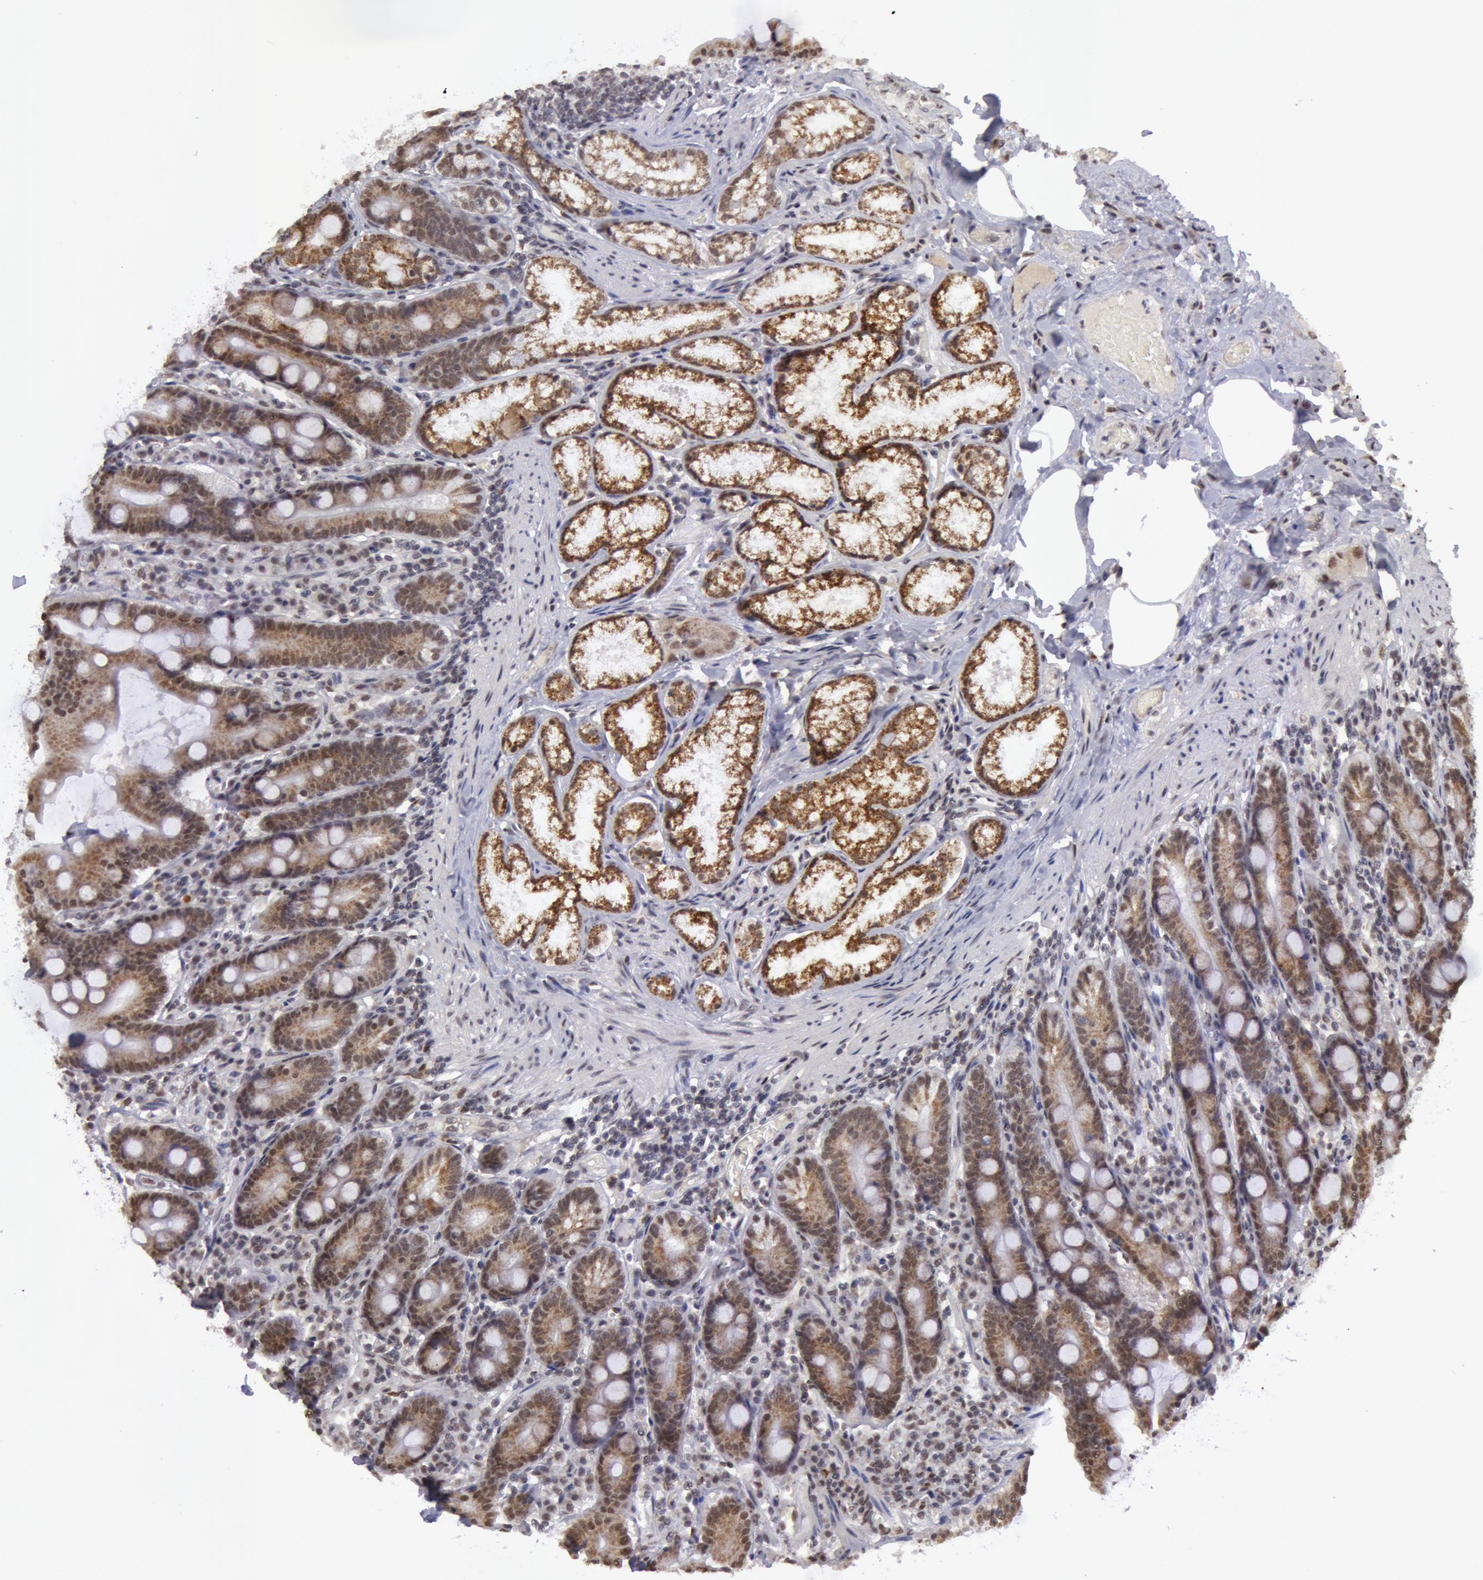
{"staining": {"intensity": "strong", "quantity": ">75%", "location": "cytoplasmic/membranous,nuclear"}, "tissue": "duodenum", "cell_type": "Glandular cells", "image_type": "normal", "snomed": [{"axis": "morphology", "description": "Normal tissue, NOS"}, {"axis": "topography", "description": "Duodenum"}], "caption": "An immunohistochemistry (IHC) image of benign tissue is shown. Protein staining in brown highlights strong cytoplasmic/membranous,nuclear positivity in duodenum within glandular cells.", "gene": "VRTN", "patient": {"sex": "female", "age": 64}}